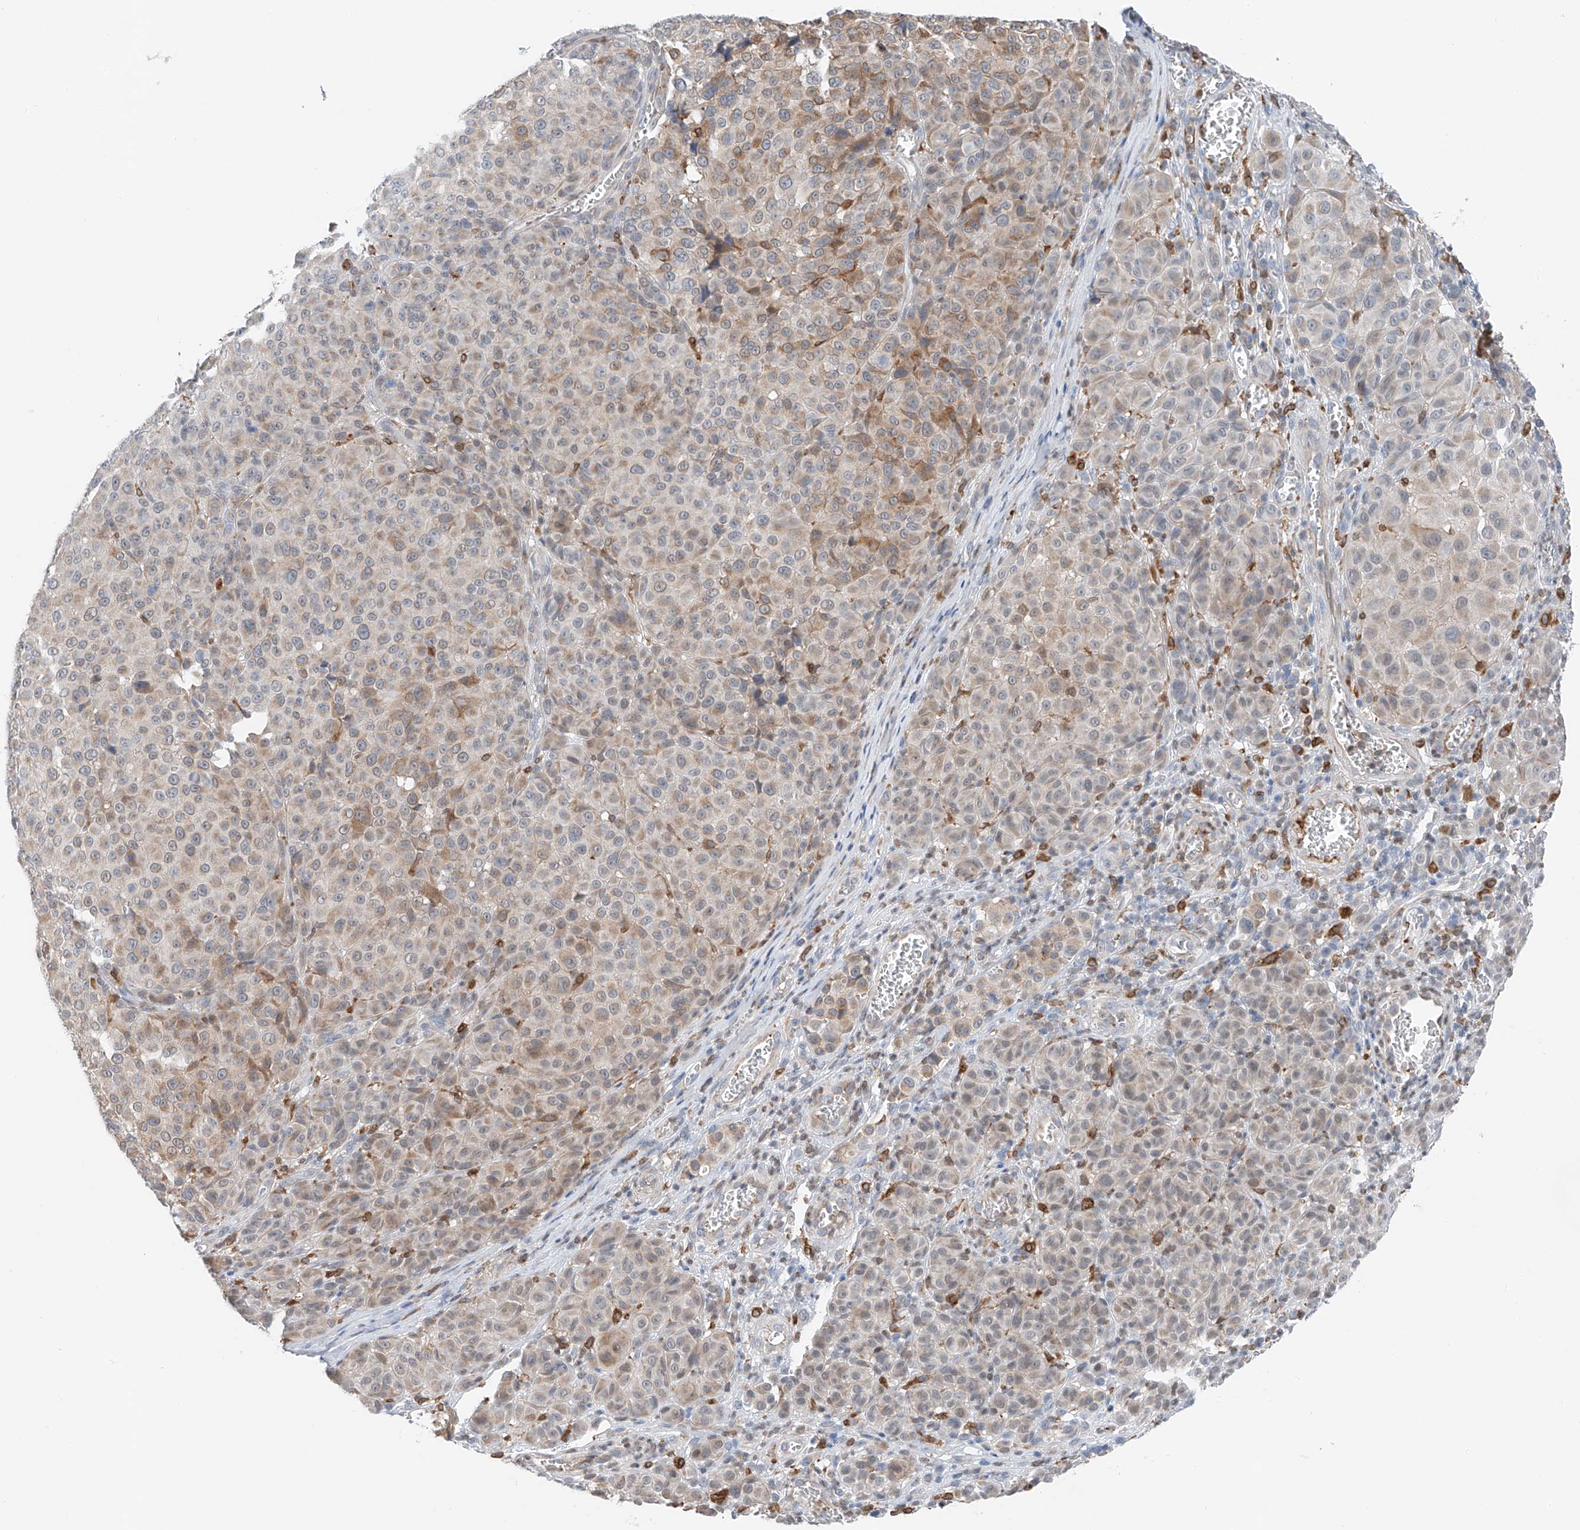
{"staining": {"intensity": "moderate", "quantity": "<25%", "location": "cytoplasmic/membranous"}, "tissue": "melanoma", "cell_type": "Tumor cells", "image_type": "cancer", "snomed": [{"axis": "morphology", "description": "Malignant melanoma, NOS"}, {"axis": "topography", "description": "Skin"}], "caption": "Moderate cytoplasmic/membranous expression for a protein is seen in approximately <25% of tumor cells of melanoma using immunohistochemistry.", "gene": "TBXAS1", "patient": {"sex": "male", "age": 73}}